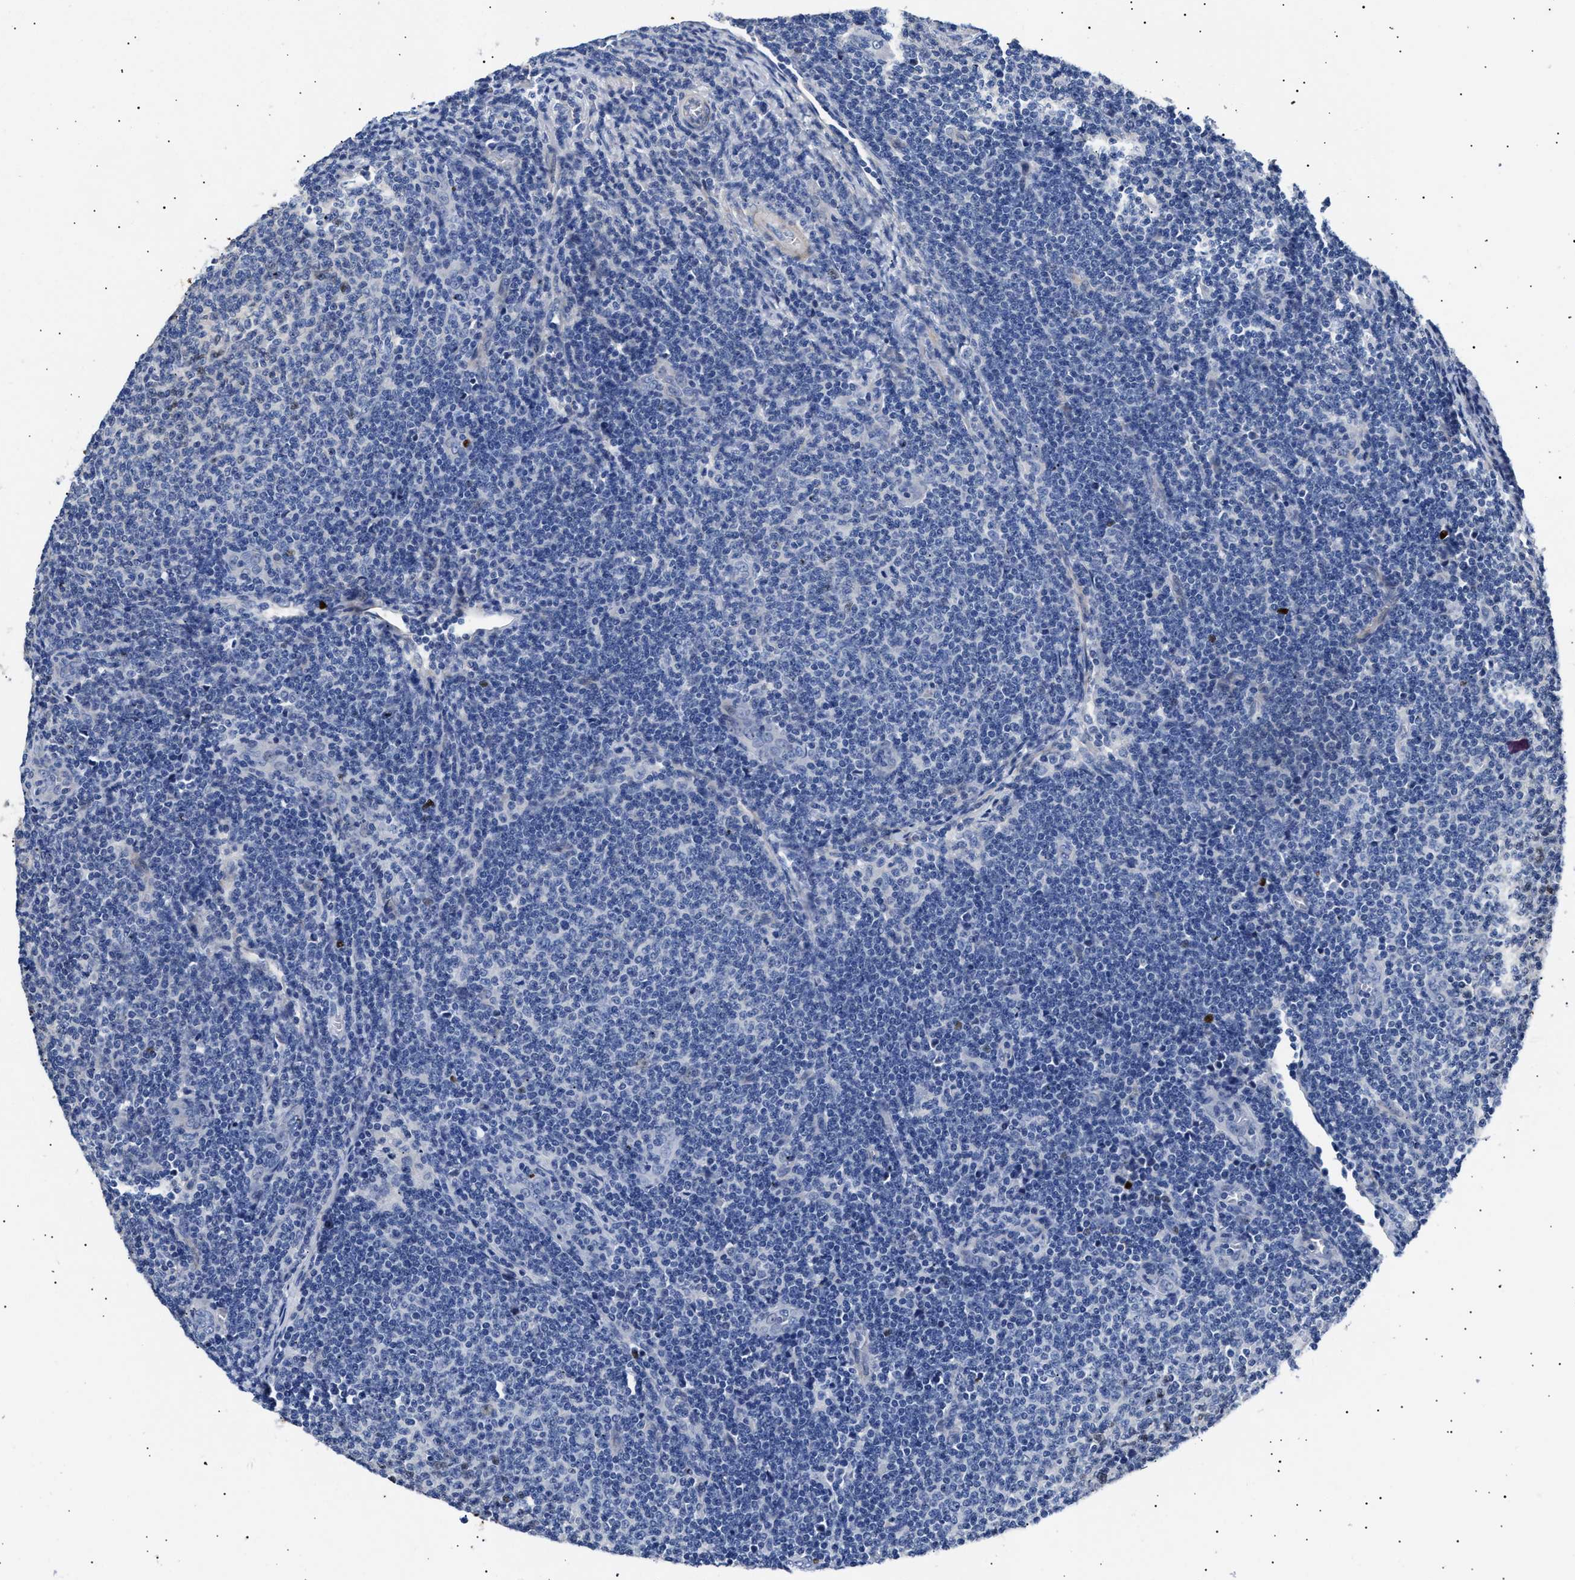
{"staining": {"intensity": "negative", "quantity": "none", "location": "none"}, "tissue": "lymphoma", "cell_type": "Tumor cells", "image_type": "cancer", "snomed": [{"axis": "morphology", "description": "Malignant lymphoma, non-Hodgkin's type, Low grade"}, {"axis": "topography", "description": "Lymph node"}], "caption": "Photomicrograph shows no significant protein positivity in tumor cells of low-grade malignant lymphoma, non-Hodgkin's type. (Brightfield microscopy of DAB (3,3'-diaminobenzidine) immunohistochemistry (IHC) at high magnification).", "gene": "HEMGN", "patient": {"sex": "male", "age": 66}}